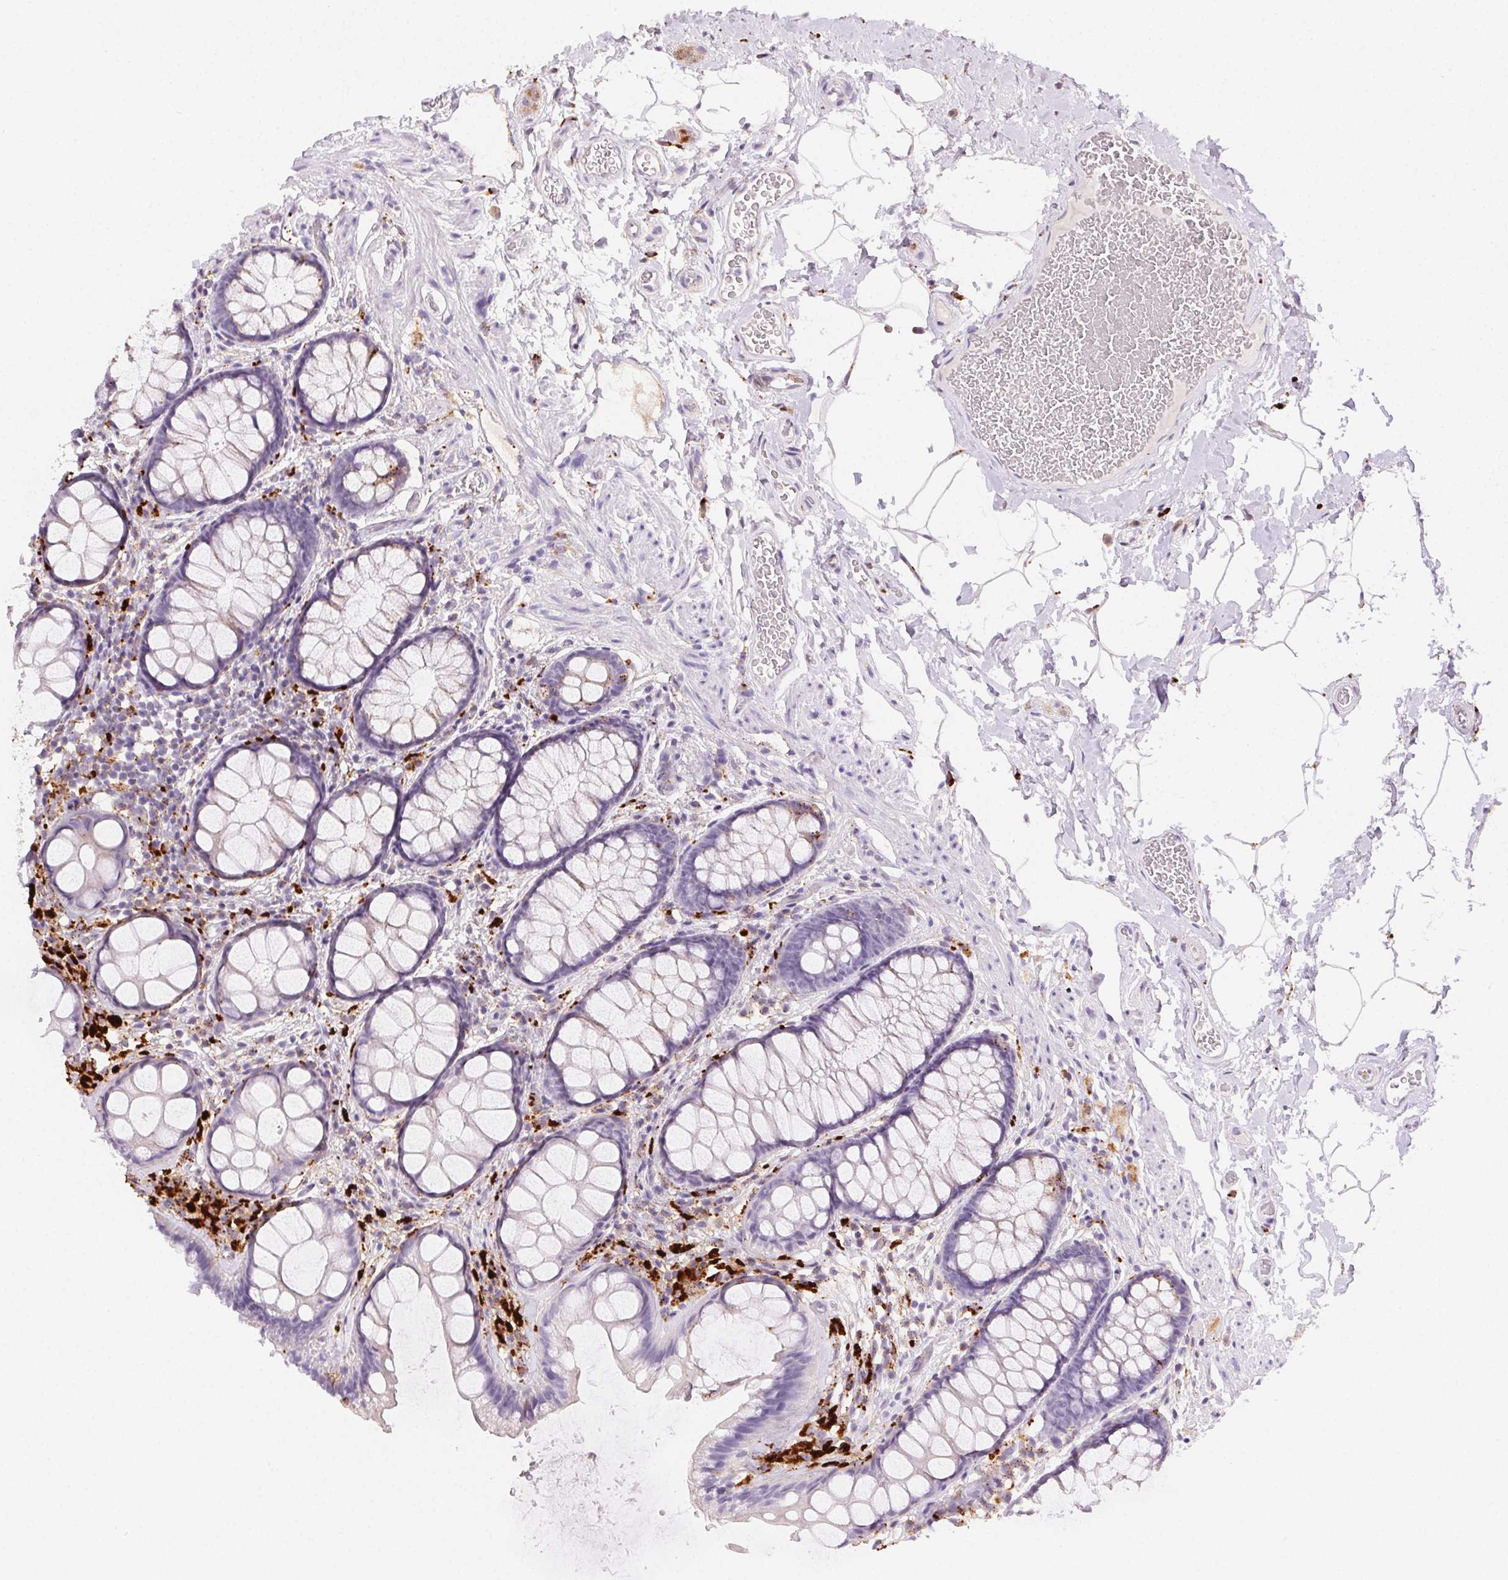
{"staining": {"intensity": "negative", "quantity": "none", "location": "none"}, "tissue": "rectum", "cell_type": "Glandular cells", "image_type": "normal", "snomed": [{"axis": "morphology", "description": "Normal tissue, NOS"}, {"axis": "topography", "description": "Rectum"}], "caption": "Immunohistochemical staining of benign human rectum displays no significant expression in glandular cells.", "gene": "SCPEP1", "patient": {"sex": "female", "age": 62}}